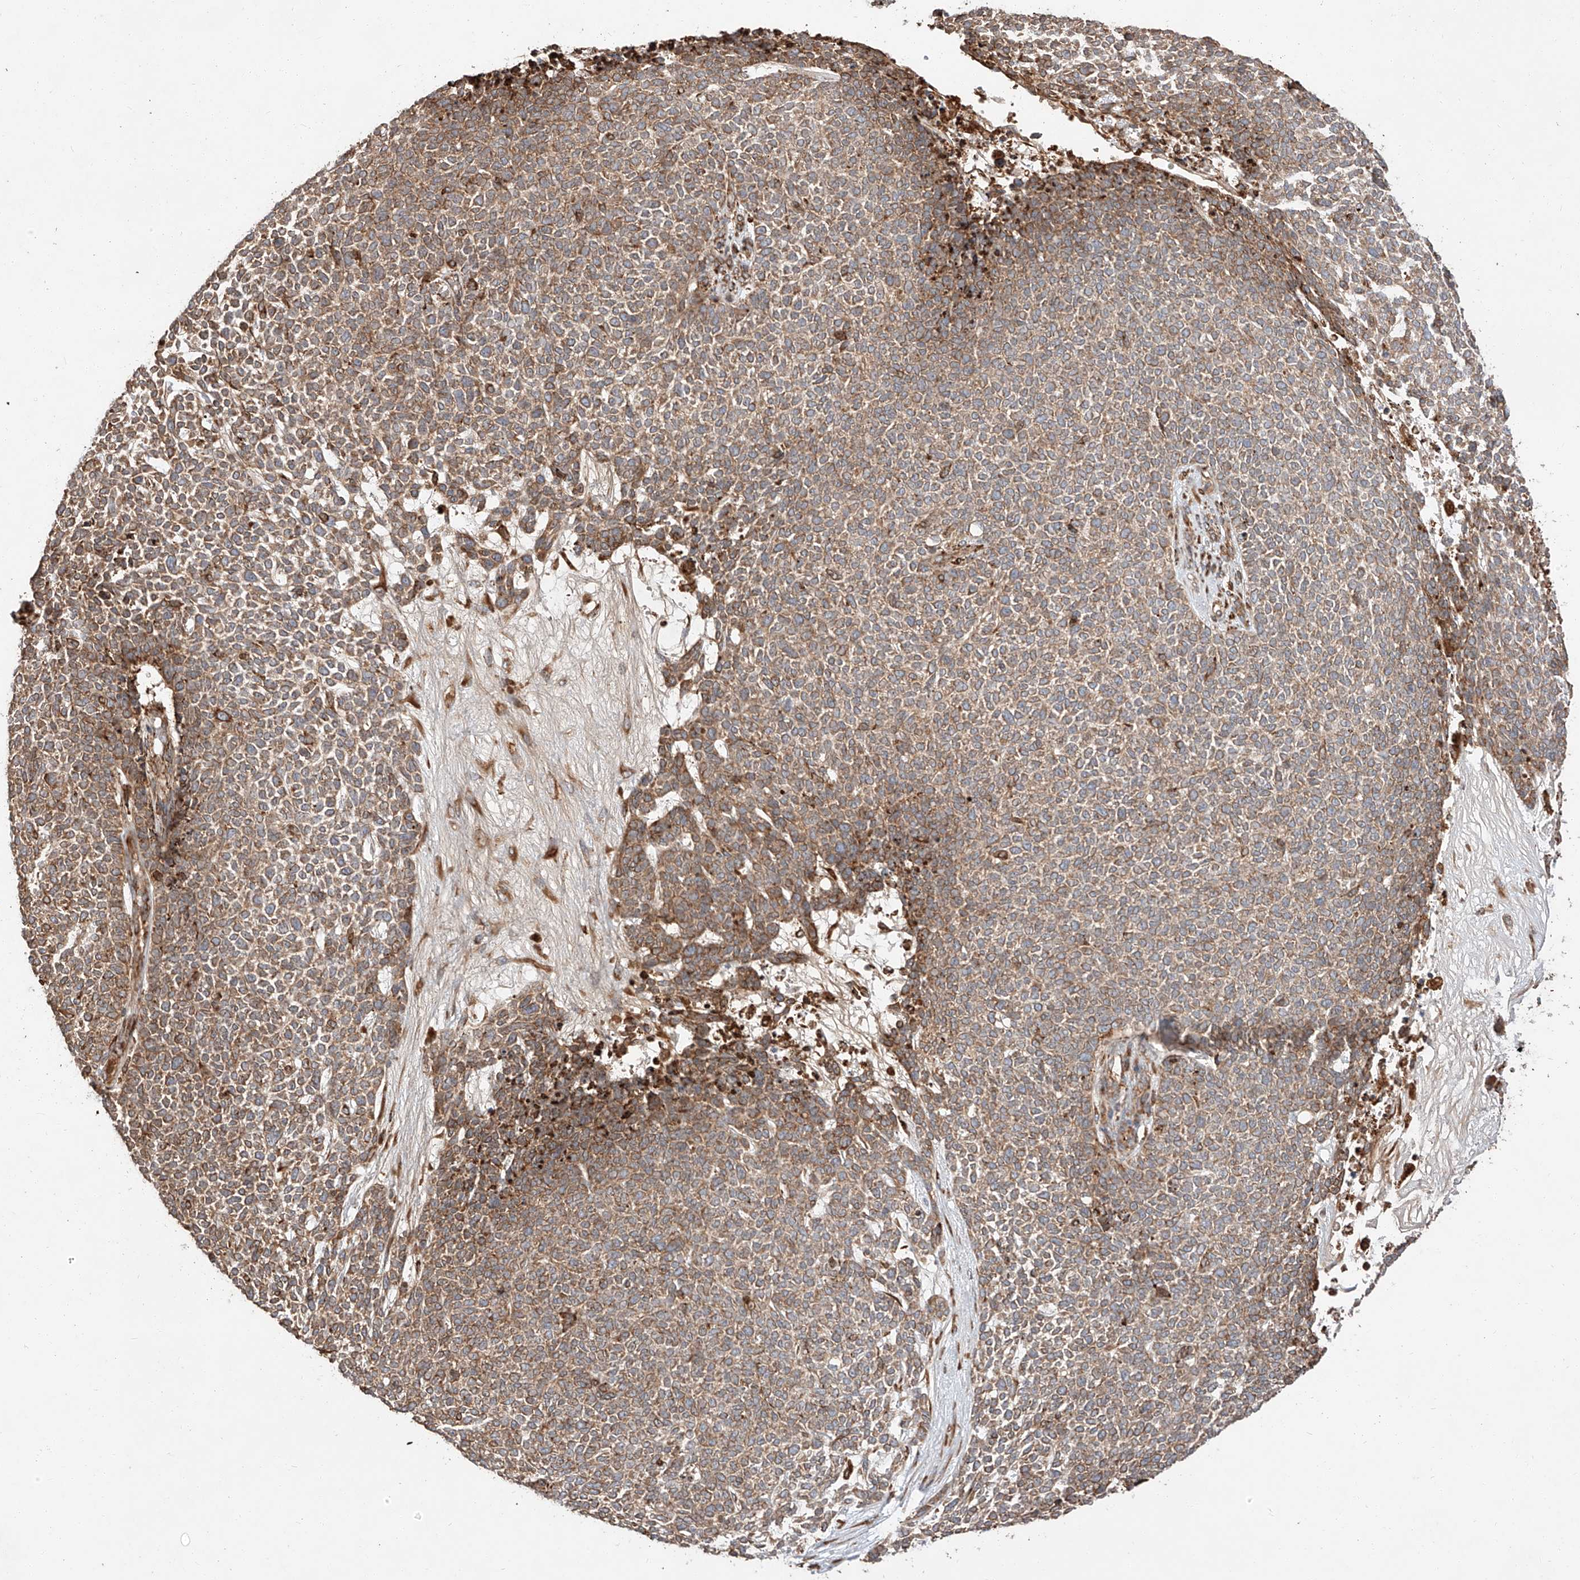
{"staining": {"intensity": "moderate", "quantity": ">75%", "location": "cytoplasmic/membranous"}, "tissue": "skin cancer", "cell_type": "Tumor cells", "image_type": "cancer", "snomed": [{"axis": "morphology", "description": "Basal cell carcinoma"}, {"axis": "topography", "description": "Skin"}], "caption": "Tumor cells demonstrate moderate cytoplasmic/membranous expression in approximately >75% of cells in skin cancer (basal cell carcinoma). (DAB (3,3'-diaminobenzidine) IHC, brown staining for protein, blue staining for nuclei).", "gene": "ZNF84", "patient": {"sex": "female", "age": 84}}